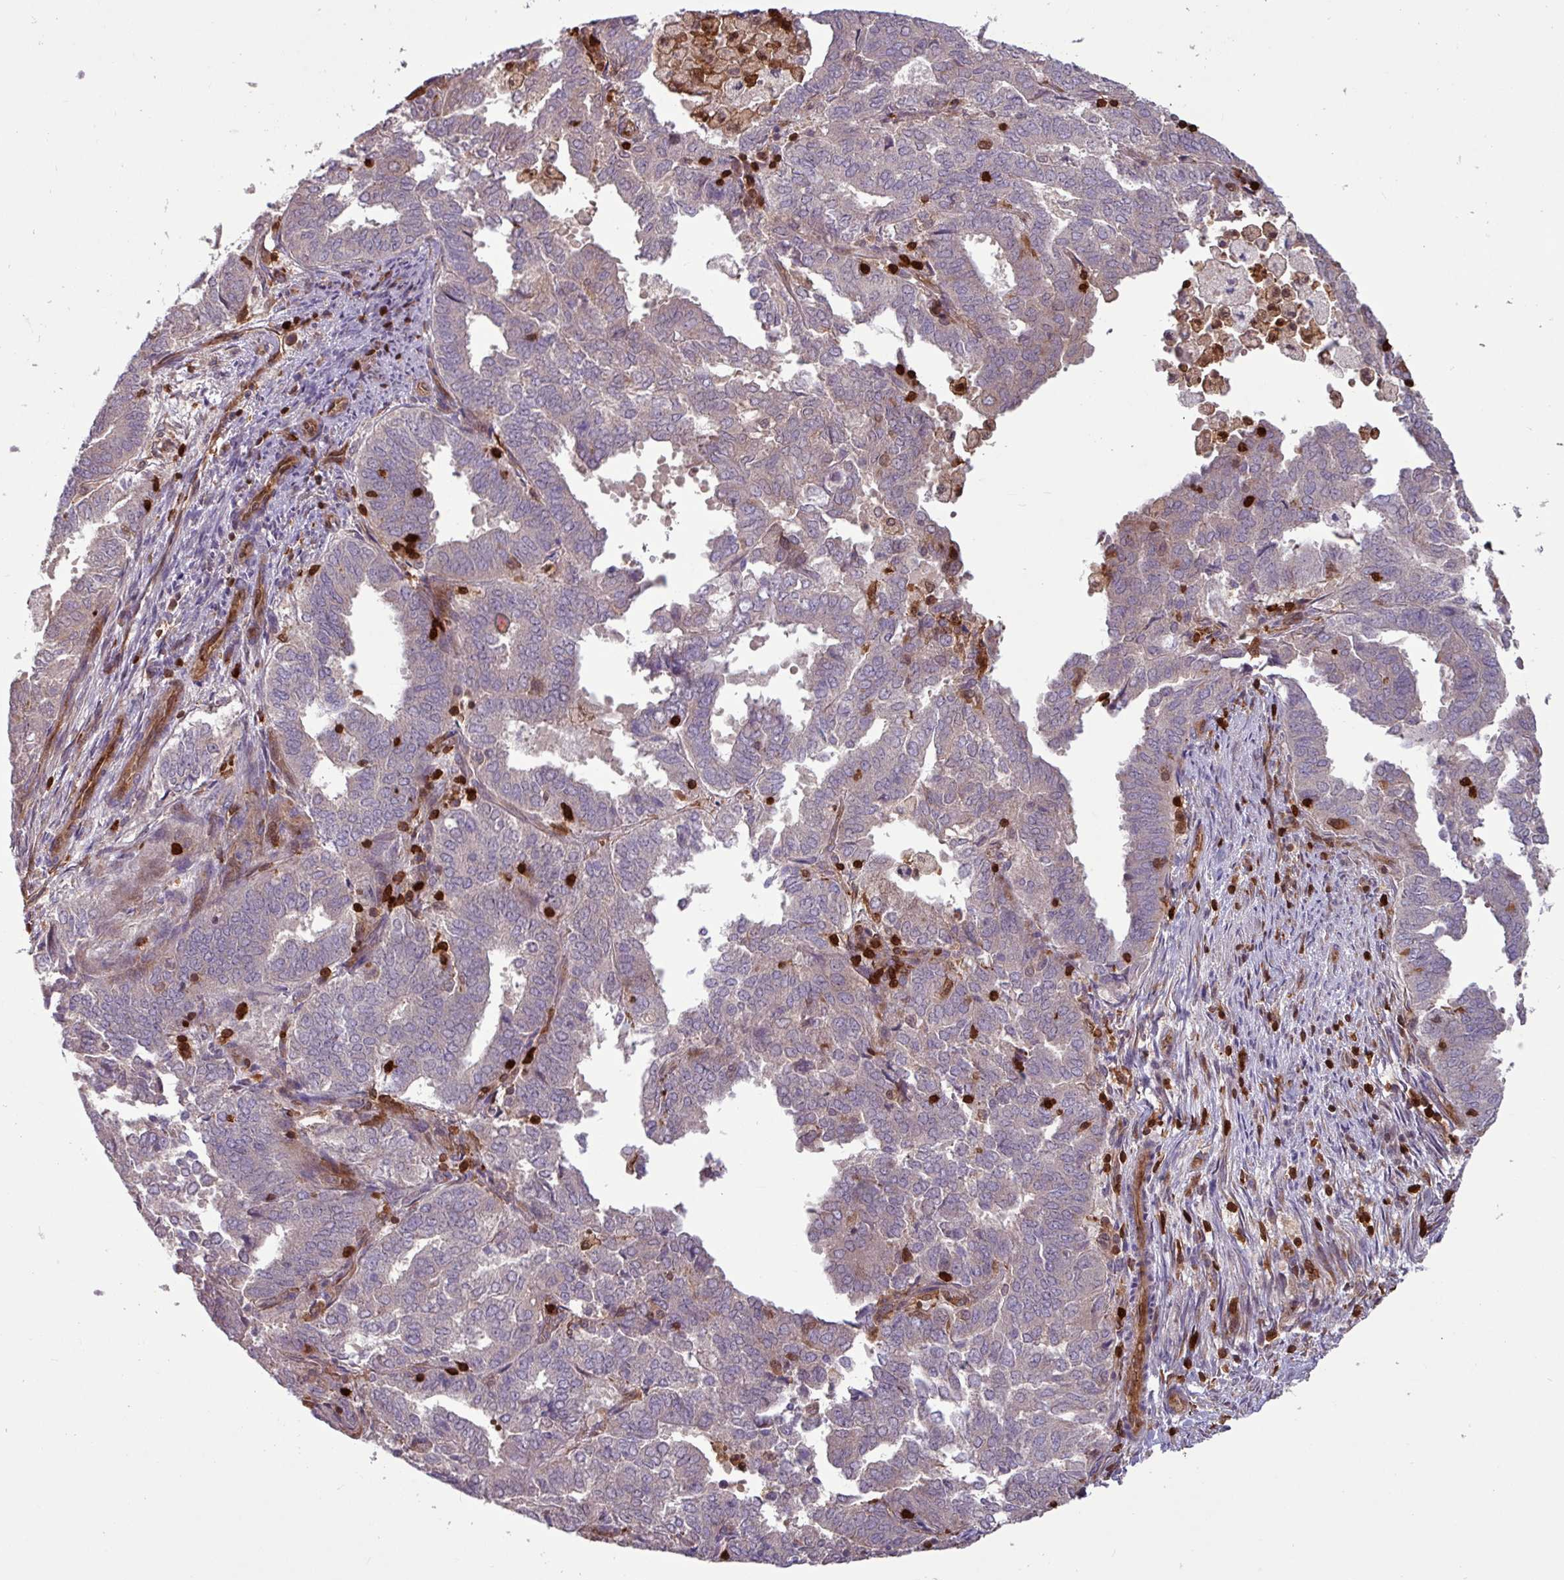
{"staining": {"intensity": "negative", "quantity": "none", "location": "none"}, "tissue": "endometrial cancer", "cell_type": "Tumor cells", "image_type": "cancer", "snomed": [{"axis": "morphology", "description": "Adenocarcinoma, NOS"}, {"axis": "topography", "description": "Endometrium"}], "caption": "The image demonstrates no staining of tumor cells in adenocarcinoma (endometrial).", "gene": "SEC61G", "patient": {"sex": "female", "age": 72}}